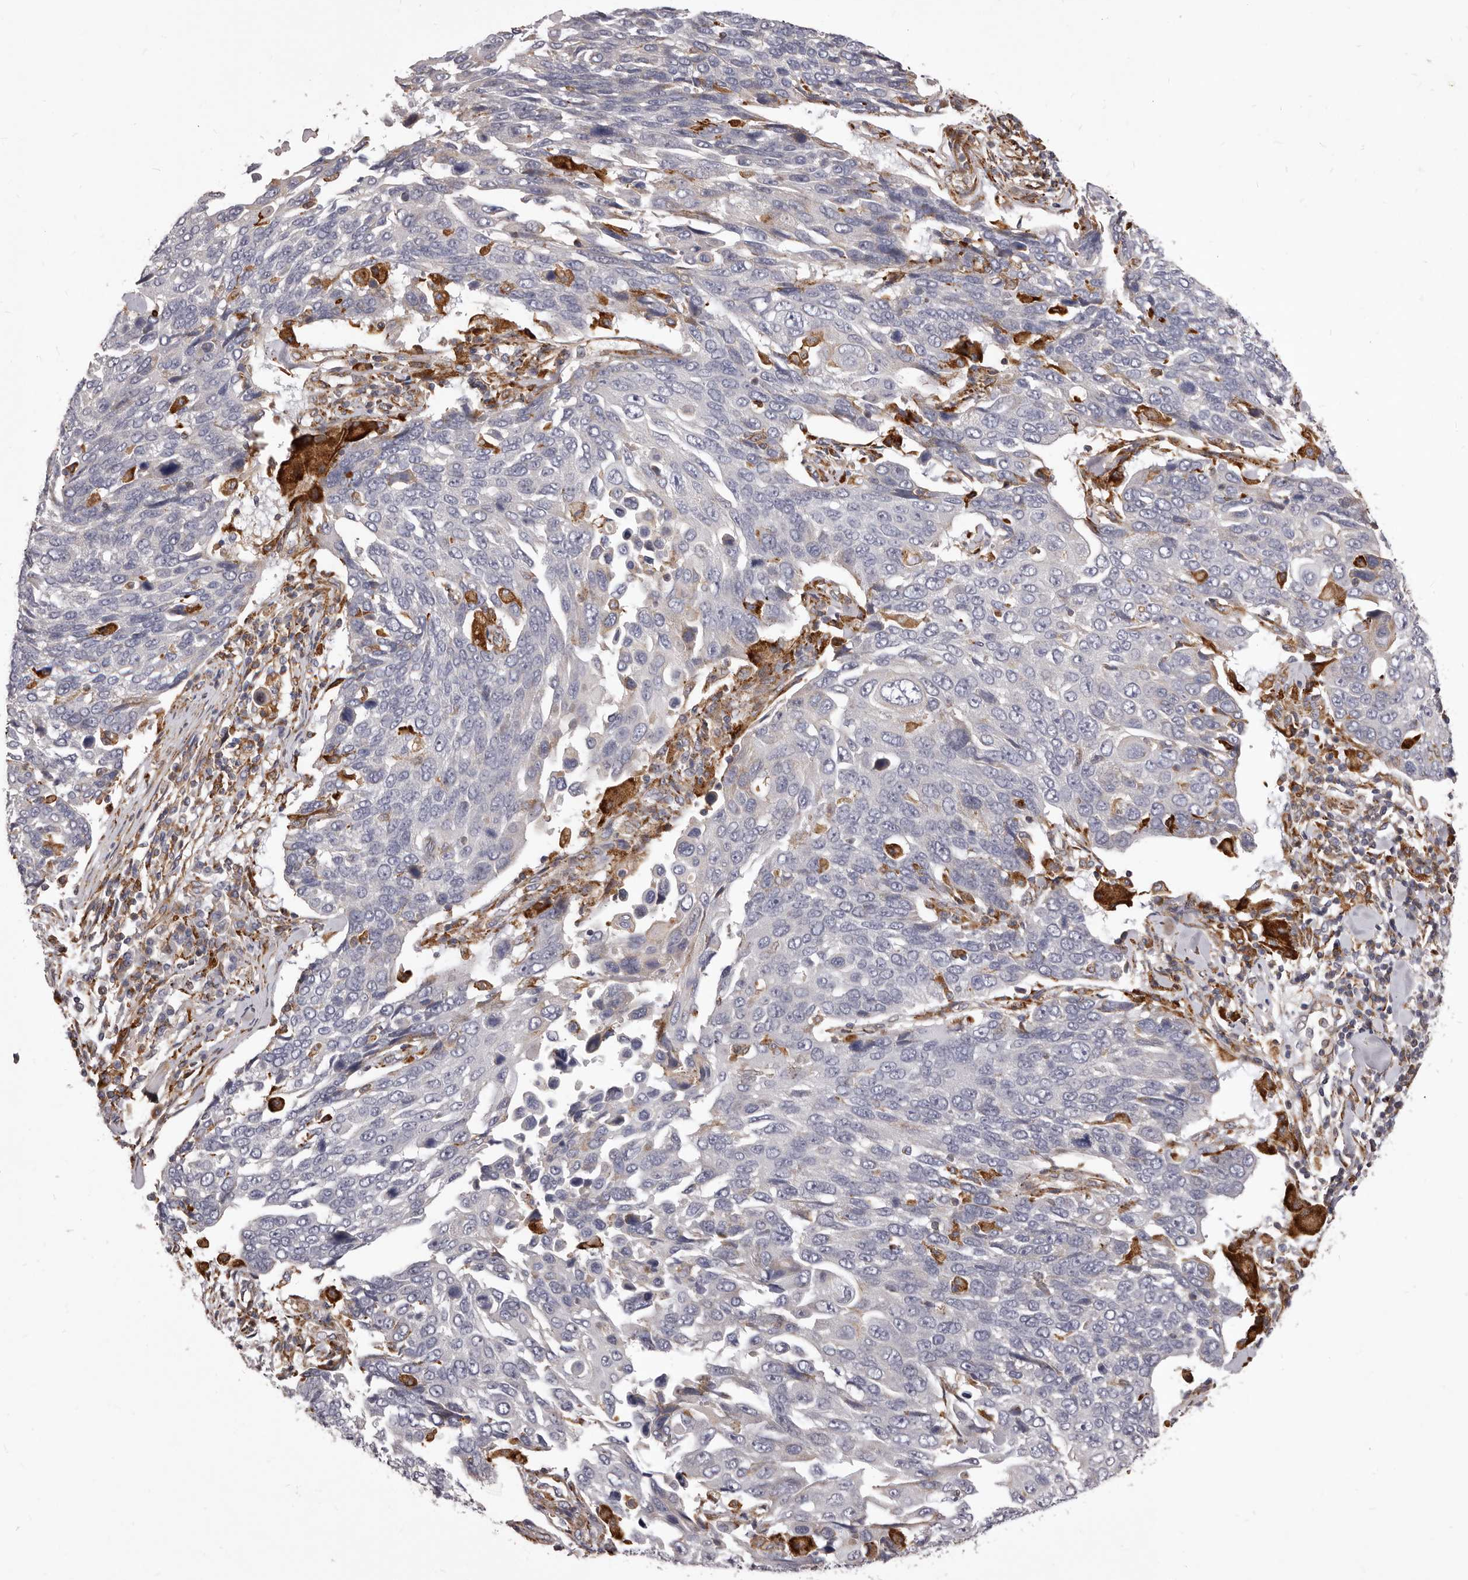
{"staining": {"intensity": "negative", "quantity": "none", "location": "none"}, "tissue": "lung cancer", "cell_type": "Tumor cells", "image_type": "cancer", "snomed": [{"axis": "morphology", "description": "Squamous cell carcinoma, NOS"}, {"axis": "topography", "description": "Lung"}], "caption": "This is a micrograph of immunohistochemistry staining of squamous cell carcinoma (lung), which shows no positivity in tumor cells. Nuclei are stained in blue.", "gene": "ALPK1", "patient": {"sex": "male", "age": 66}}